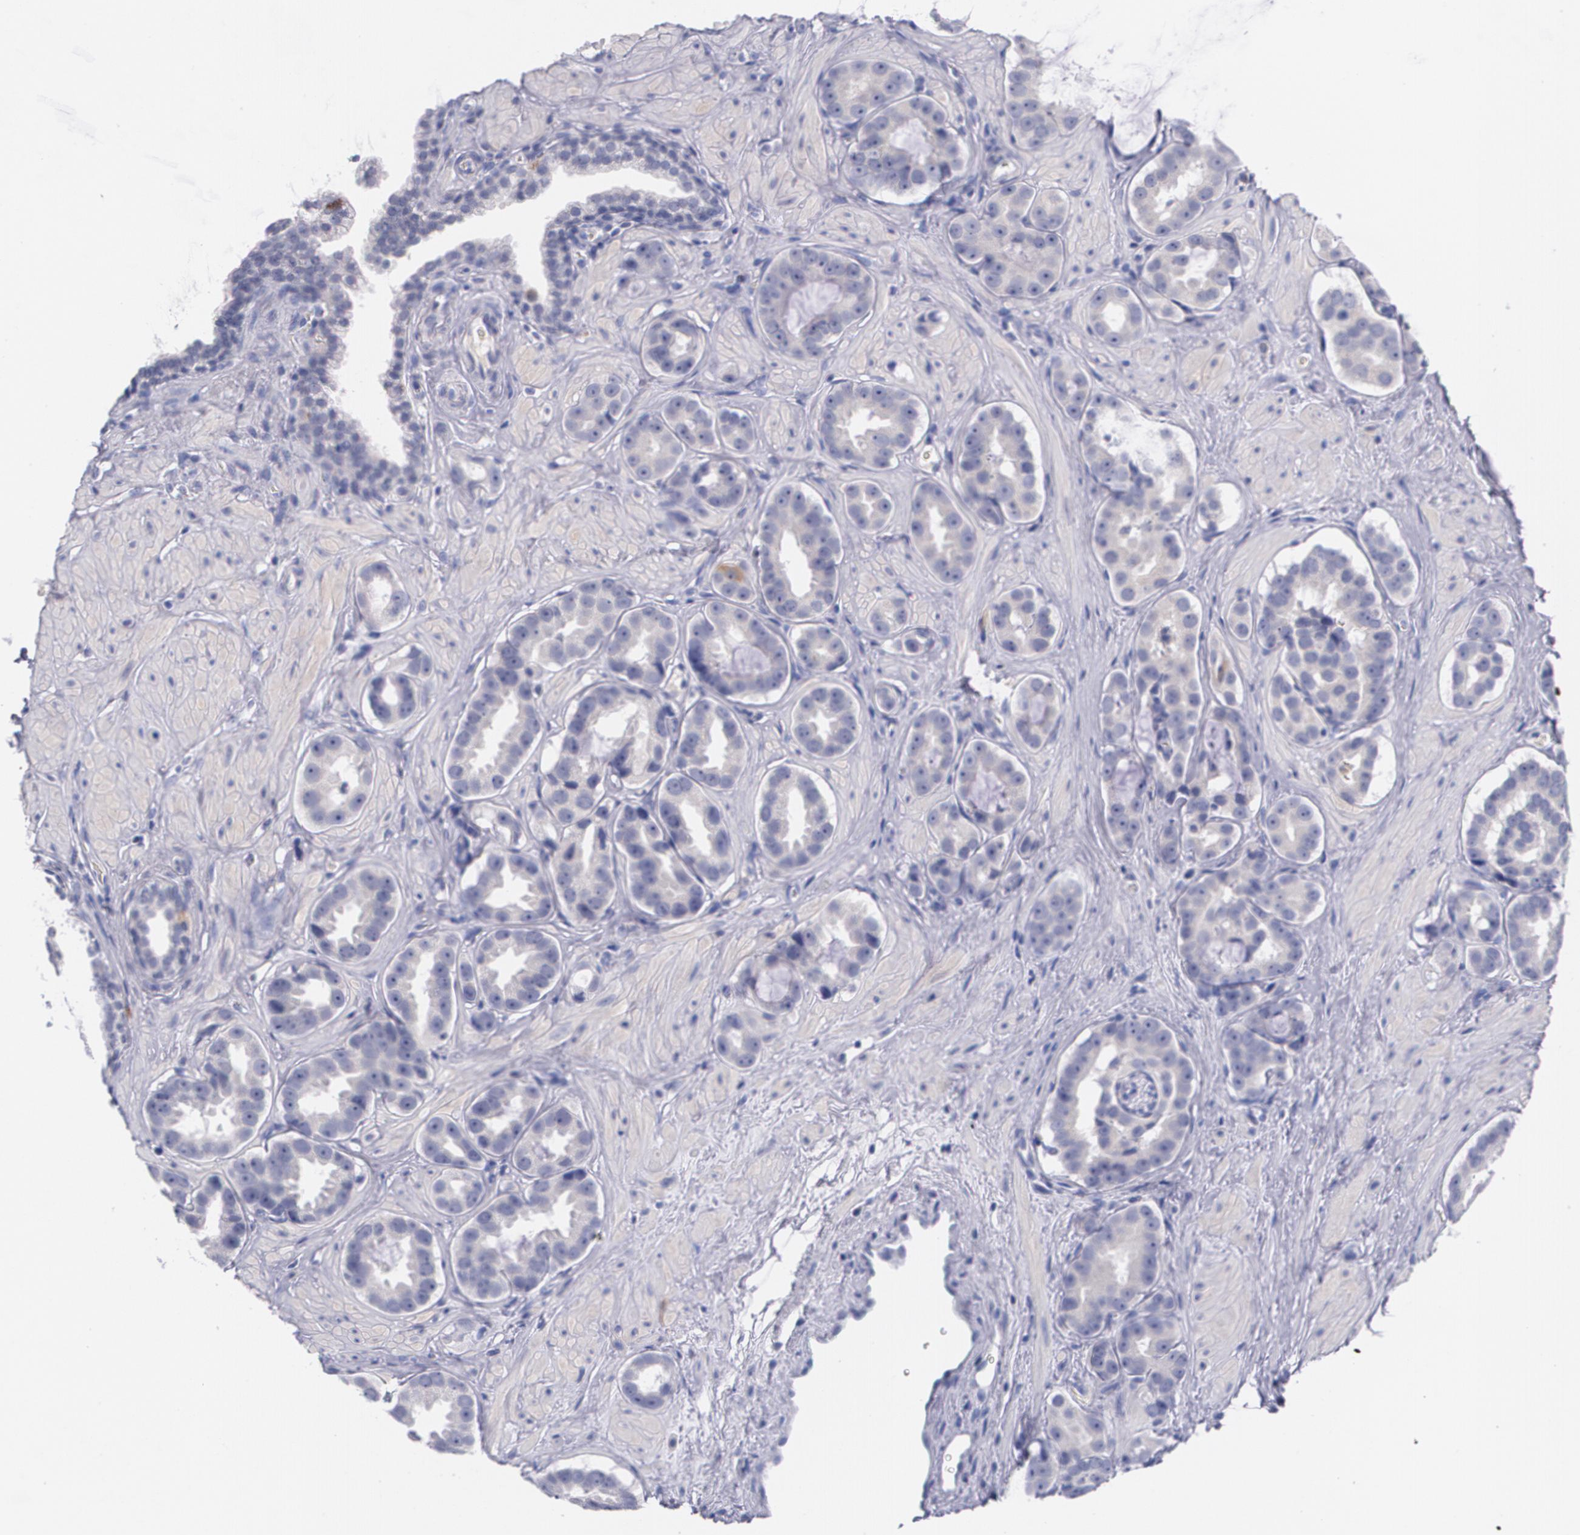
{"staining": {"intensity": "strong", "quantity": "<25%", "location": "cytoplasmic/membranous"}, "tissue": "prostate cancer", "cell_type": "Tumor cells", "image_type": "cancer", "snomed": [{"axis": "morphology", "description": "Adenocarcinoma, Low grade"}, {"axis": "topography", "description": "Prostate"}], "caption": "Prostate cancer stained for a protein exhibits strong cytoplasmic/membranous positivity in tumor cells. The staining was performed using DAB, with brown indicating positive protein expression. Nuclei are stained blue with hematoxylin.", "gene": "HMMR", "patient": {"sex": "male", "age": 59}}